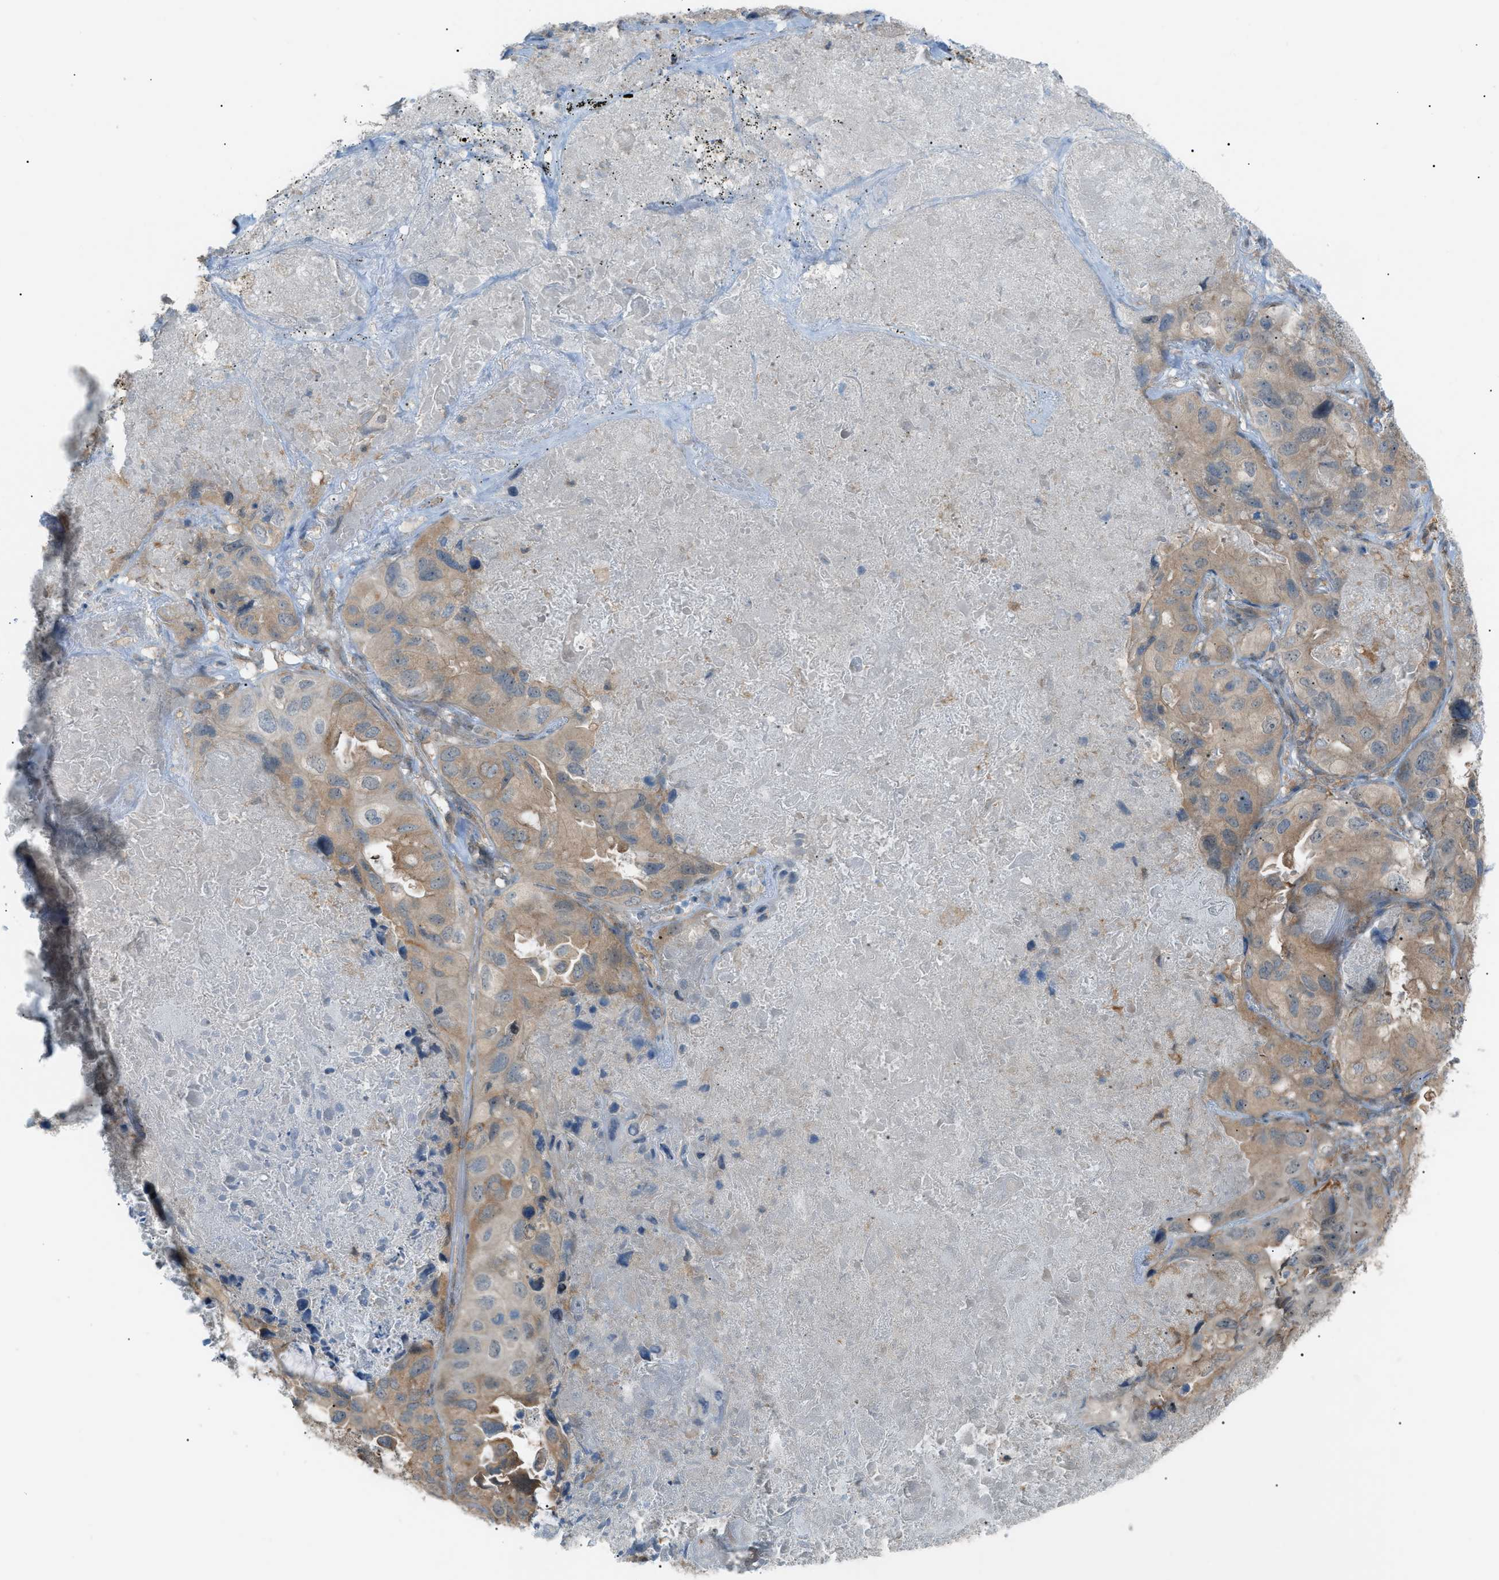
{"staining": {"intensity": "moderate", "quantity": ">75%", "location": "cytoplasmic/membranous"}, "tissue": "lung cancer", "cell_type": "Tumor cells", "image_type": "cancer", "snomed": [{"axis": "morphology", "description": "Squamous cell carcinoma, NOS"}, {"axis": "topography", "description": "Lung"}], "caption": "Brown immunohistochemical staining in human lung cancer (squamous cell carcinoma) exhibits moderate cytoplasmic/membranous staining in about >75% of tumor cells. (DAB = brown stain, brightfield microscopy at high magnification).", "gene": "LPIN2", "patient": {"sex": "female", "age": 73}}